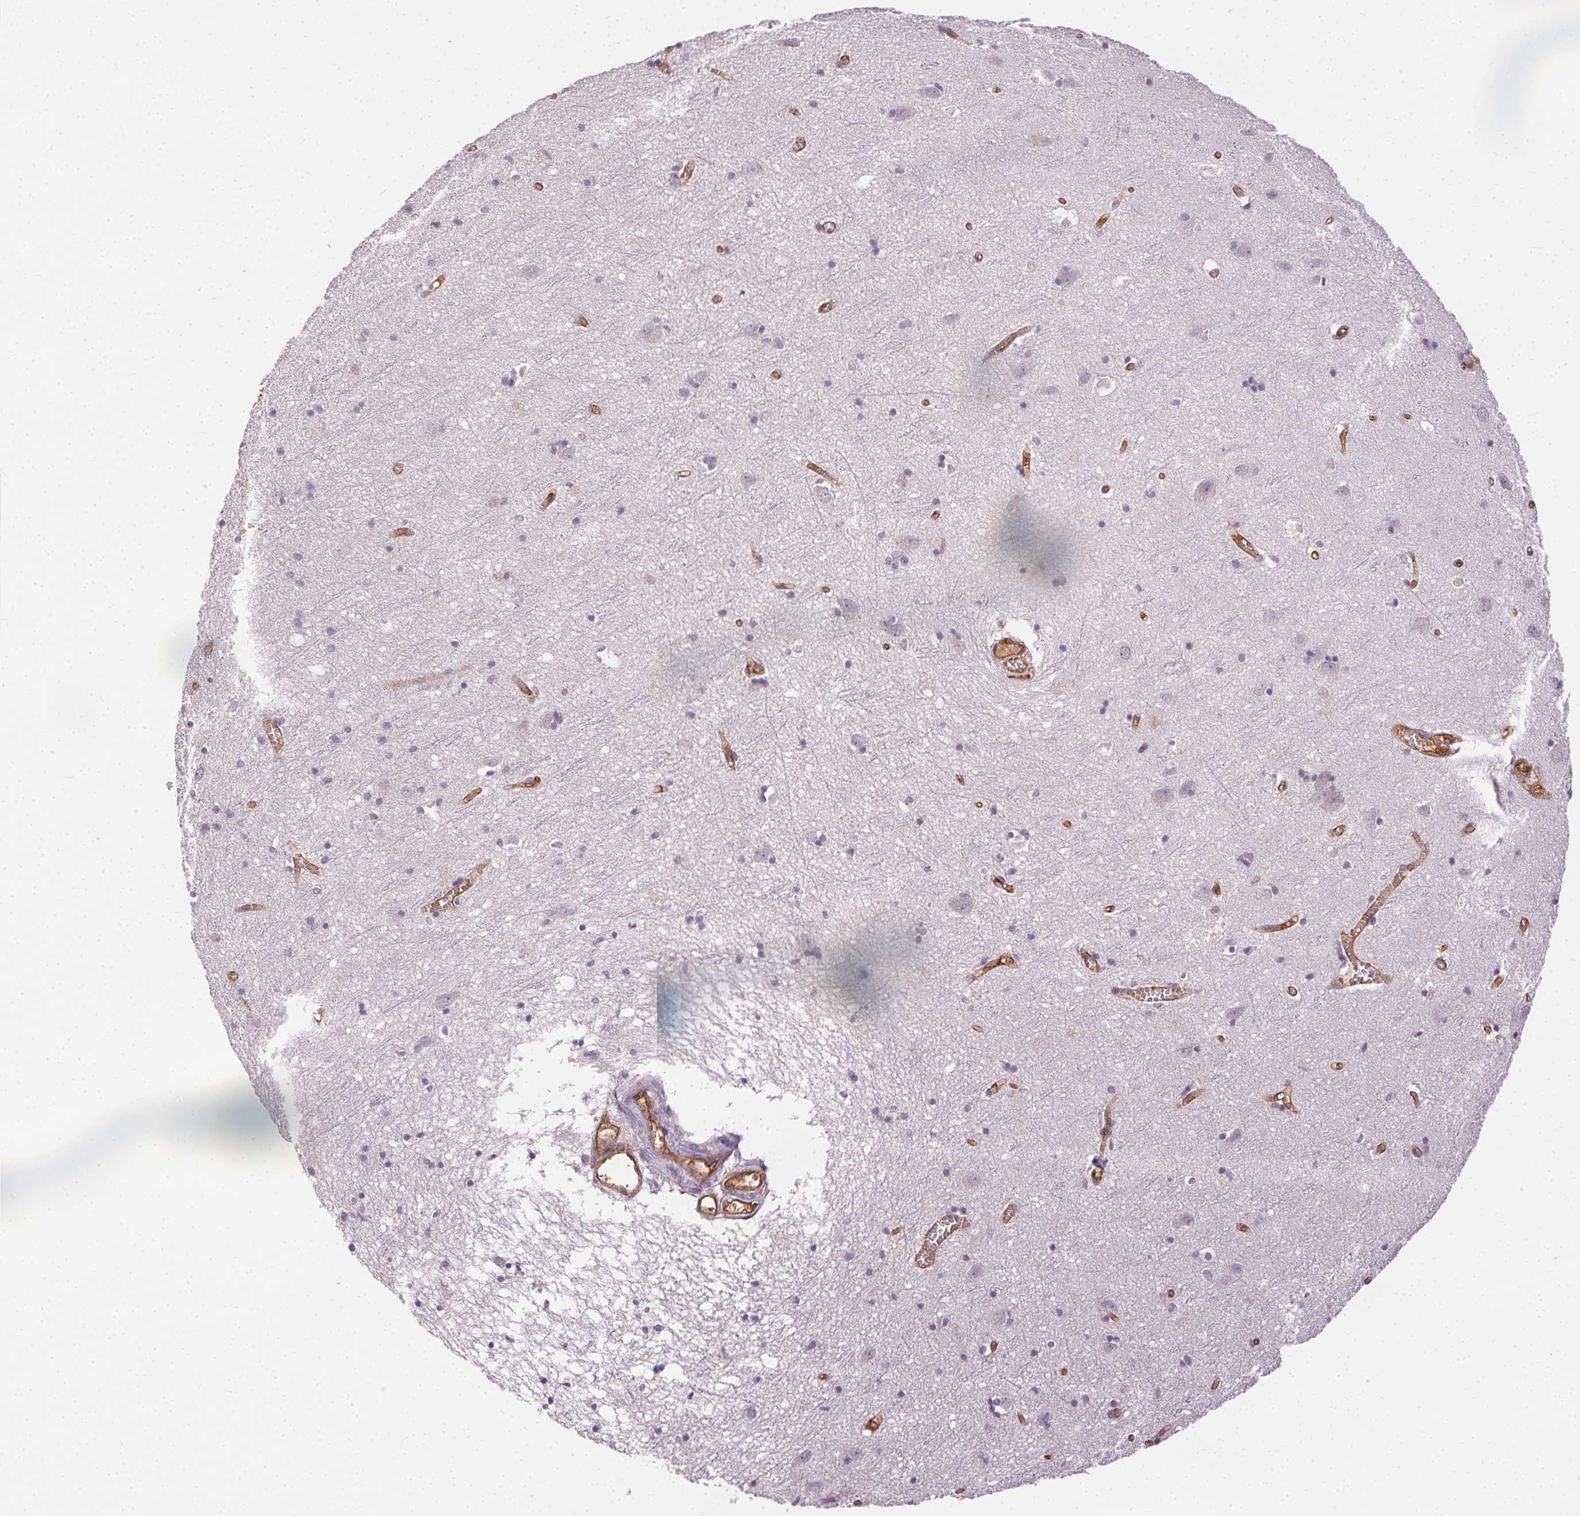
{"staining": {"intensity": "strong", "quantity": ">75%", "location": "cytoplasmic/membranous"}, "tissue": "cerebral cortex", "cell_type": "Endothelial cells", "image_type": "normal", "snomed": [{"axis": "morphology", "description": "Normal tissue, NOS"}, {"axis": "topography", "description": "Cerebral cortex"}], "caption": "An immunohistochemistry micrograph of normal tissue is shown. Protein staining in brown shows strong cytoplasmic/membranous positivity in cerebral cortex within endothelial cells. The staining was performed using DAB (3,3'-diaminobenzidine), with brown indicating positive protein expression. Nuclei are stained blue with hematoxylin.", "gene": "PODXL", "patient": {"sex": "male", "age": 70}}